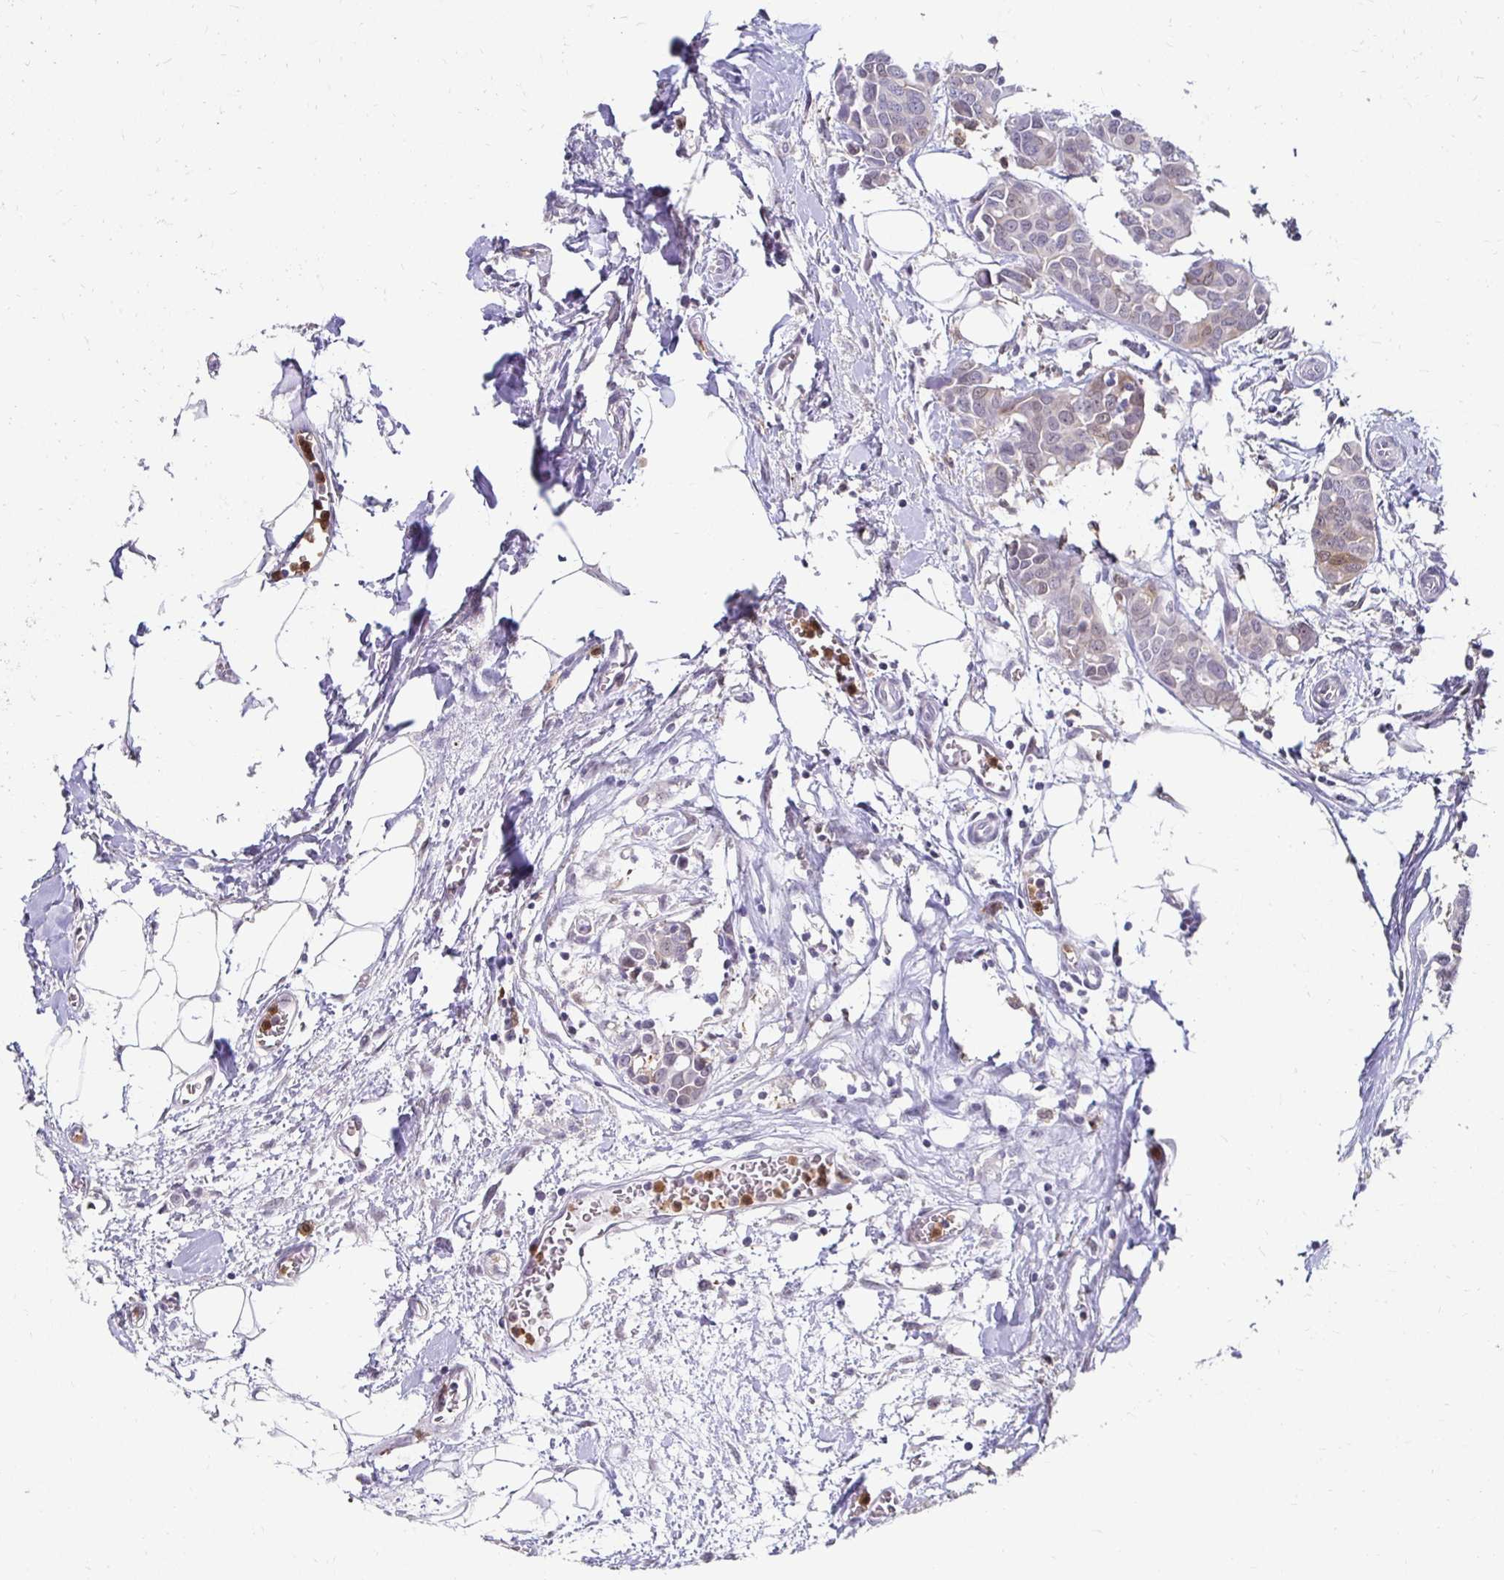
{"staining": {"intensity": "negative", "quantity": "none", "location": "none"}, "tissue": "breast cancer", "cell_type": "Tumor cells", "image_type": "cancer", "snomed": [{"axis": "morphology", "description": "Duct carcinoma"}, {"axis": "topography", "description": "Breast"}], "caption": "Immunohistochemistry (IHC) image of intraductal carcinoma (breast) stained for a protein (brown), which displays no positivity in tumor cells.", "gene": "PADI2", "patient": {"sex": "female", "age": 54}}